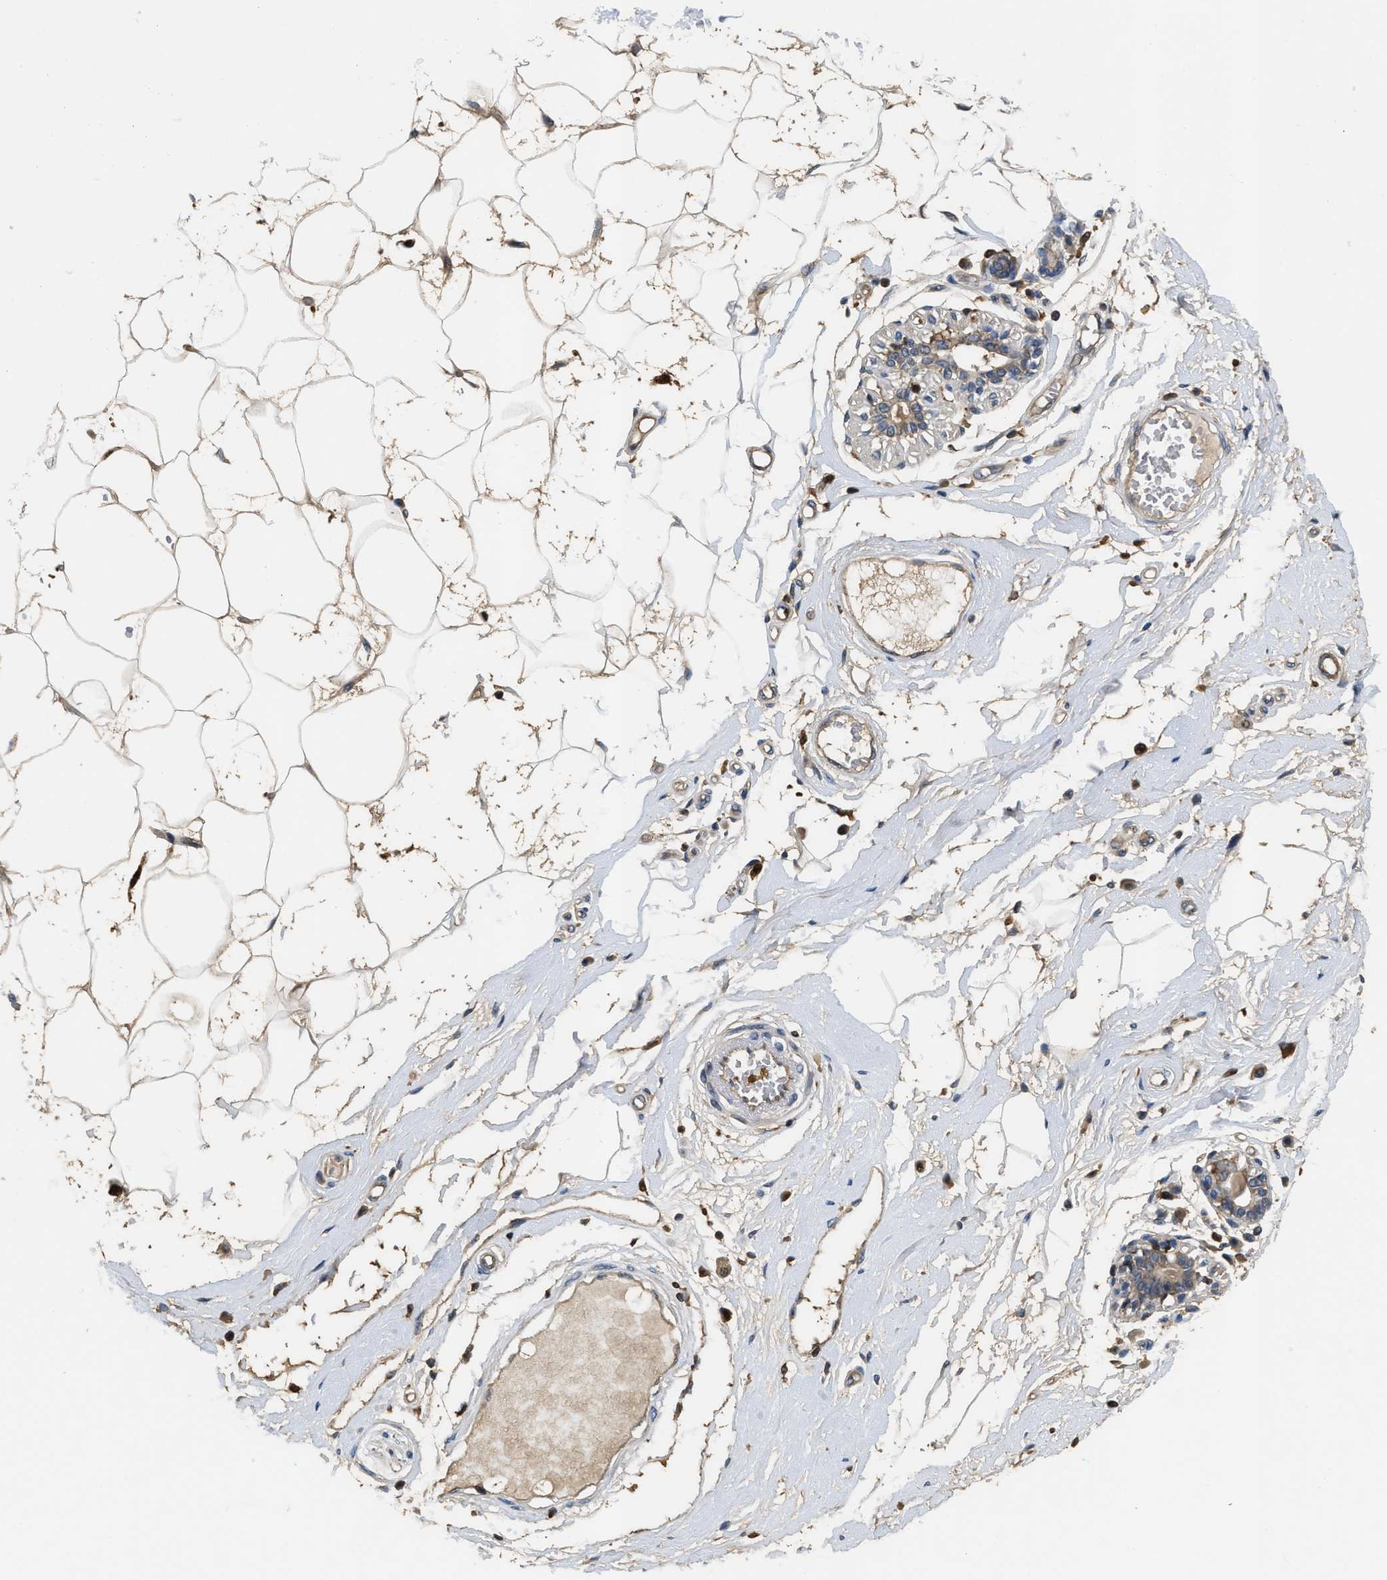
{"staining": {"intensity": "moderate", "quantity": ">75%", "location": "cytoplasmic/membranous"}, "tissue": "breast", "cell_type": "Adipocytes", "image_type": "normal", "snomed": [{"axis": "morphology", "description": "Normal tissue, NOS"}, {"axis": "morphology", "description": "Lobular carcinoma"}, {"axis": "topography", "description": "Breast"}], "caption": "Breast stained with IHC reveals moderate cytoplasmic/membranous positivity in approximately >75% of adipocytes. (Stains: DAB (3,3'-diaminobenzidine) in brown, nuclei in blue, Microscopy: brightfield microscopy at high magnification).", "gene": "OSTF1", "patient": {"sex": "female", "age": 59}}